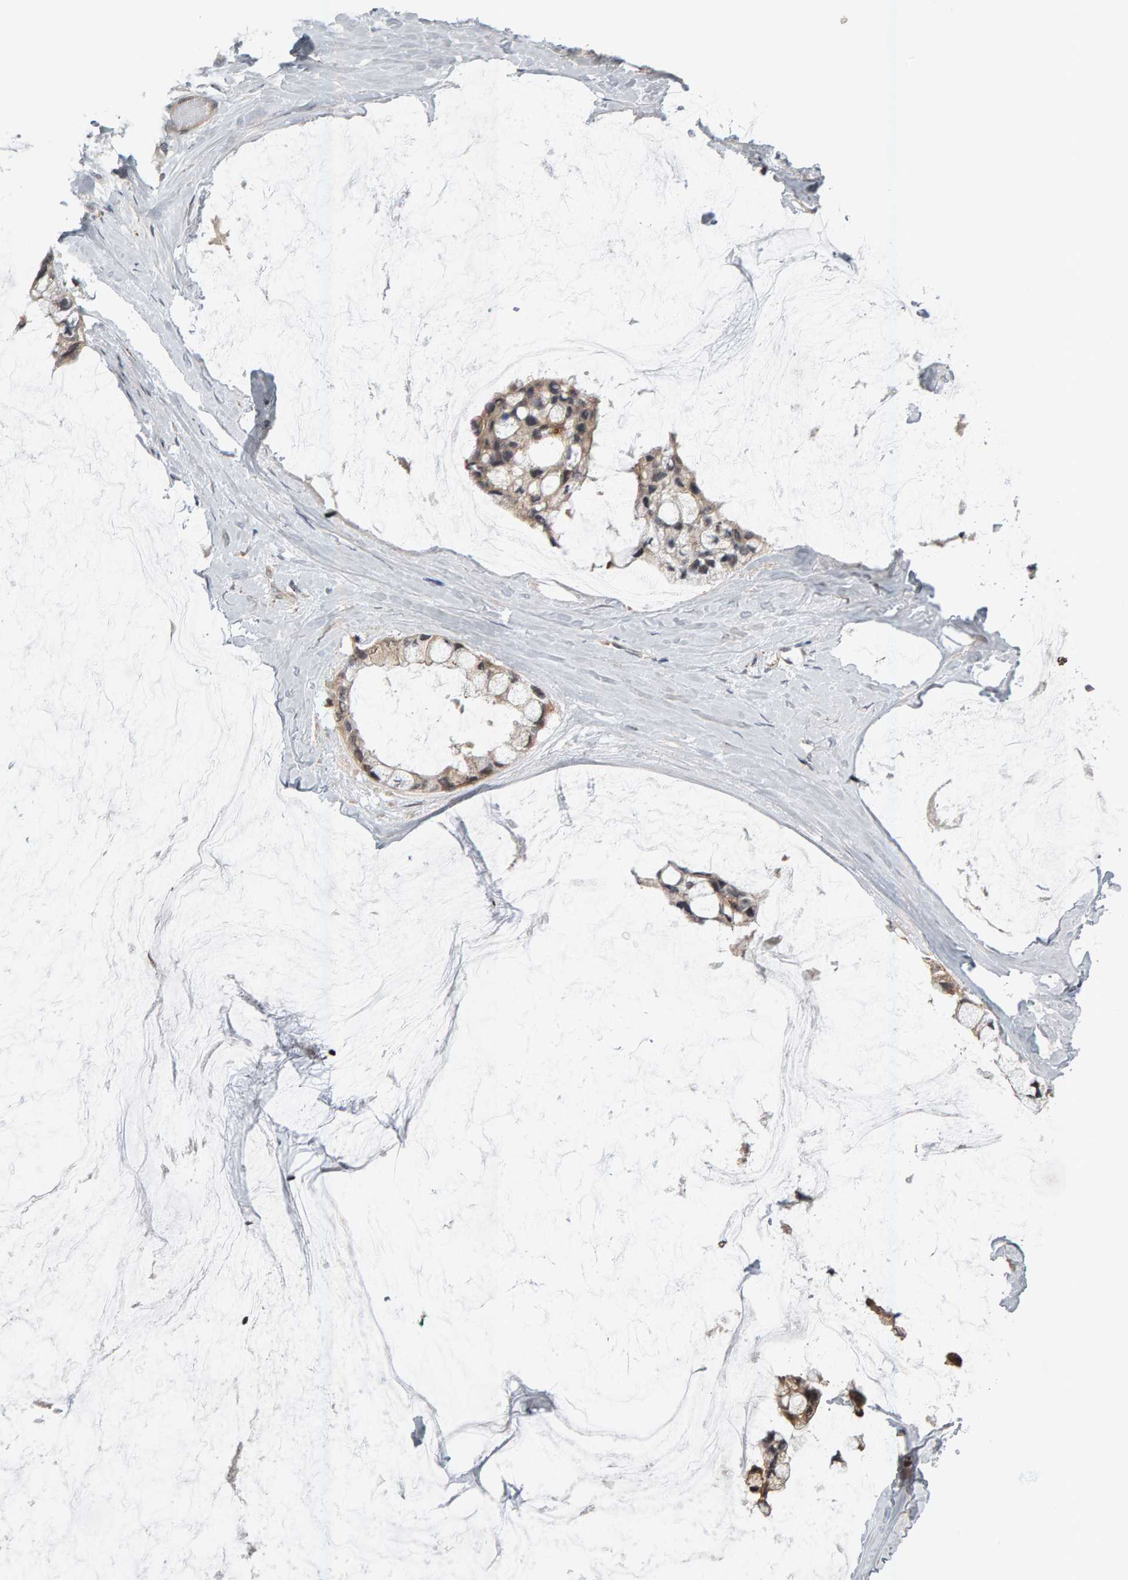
{"staining": {"intensity": "weak", "quantity": ">75%", "location": "cytoplasmic/membranous"}, "tissue": "ovarian cancer", "cell_type": "Tumor cells", "image_type": "cancer", "snomed": [{"axis": "morphology", "description": "Cystadenocarcinoma, mucinous, NOS"}, {"axis": "topography", "description": "Ovary"}], "caption": "Human mucinous cystadenocarcinoma (ovarian) stained for a protein (brown) displays weak cytoplasmic/membranous positive expression in approximately >75% of tumor cells.", "gene": "ZNF160", "patient": {"sex": "female", "age": 39}}